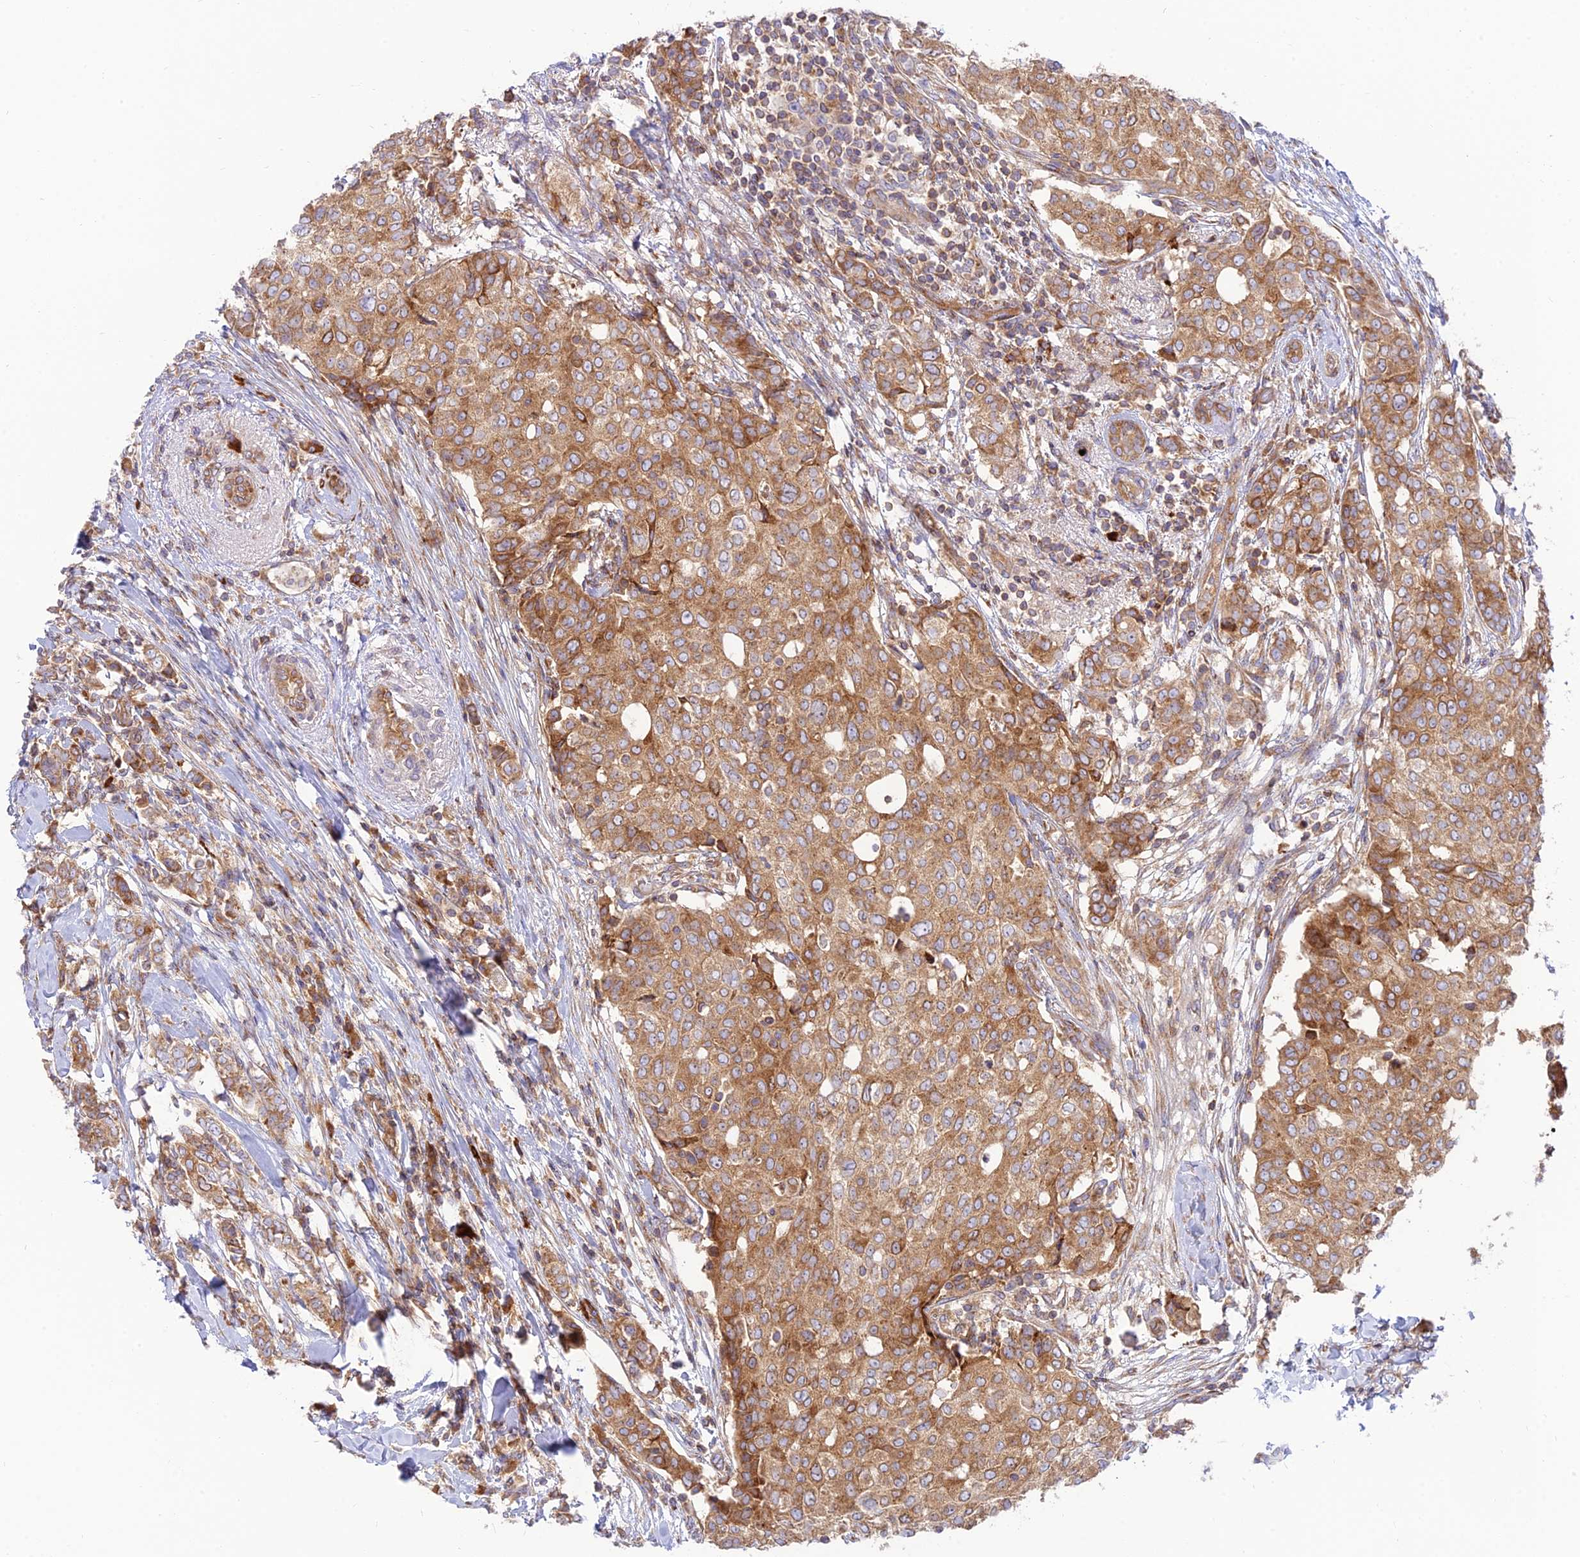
{"staining": {"intensity": "moderate", "quantity": ">75%", "location": "cytoplasmic/membranous"}, "tissue": "breast cancer", "cell_type": "Tumor cells", "image_type": "cancer", "snomed": [{"axis": "morphology", "description": "Lobular carcinoma"}, {"axis": "topography", "description": "Breast"}], "caption": "This micrograph reveals immunohistochemistry (IHC) staining of human breast lobular carcinoma, with medium moderate cytoplasmic/membranous positivity in approximately >75% of tumor cells.", "gene": "PIMREG", "patient": {"sex": "female", "age": 51}}